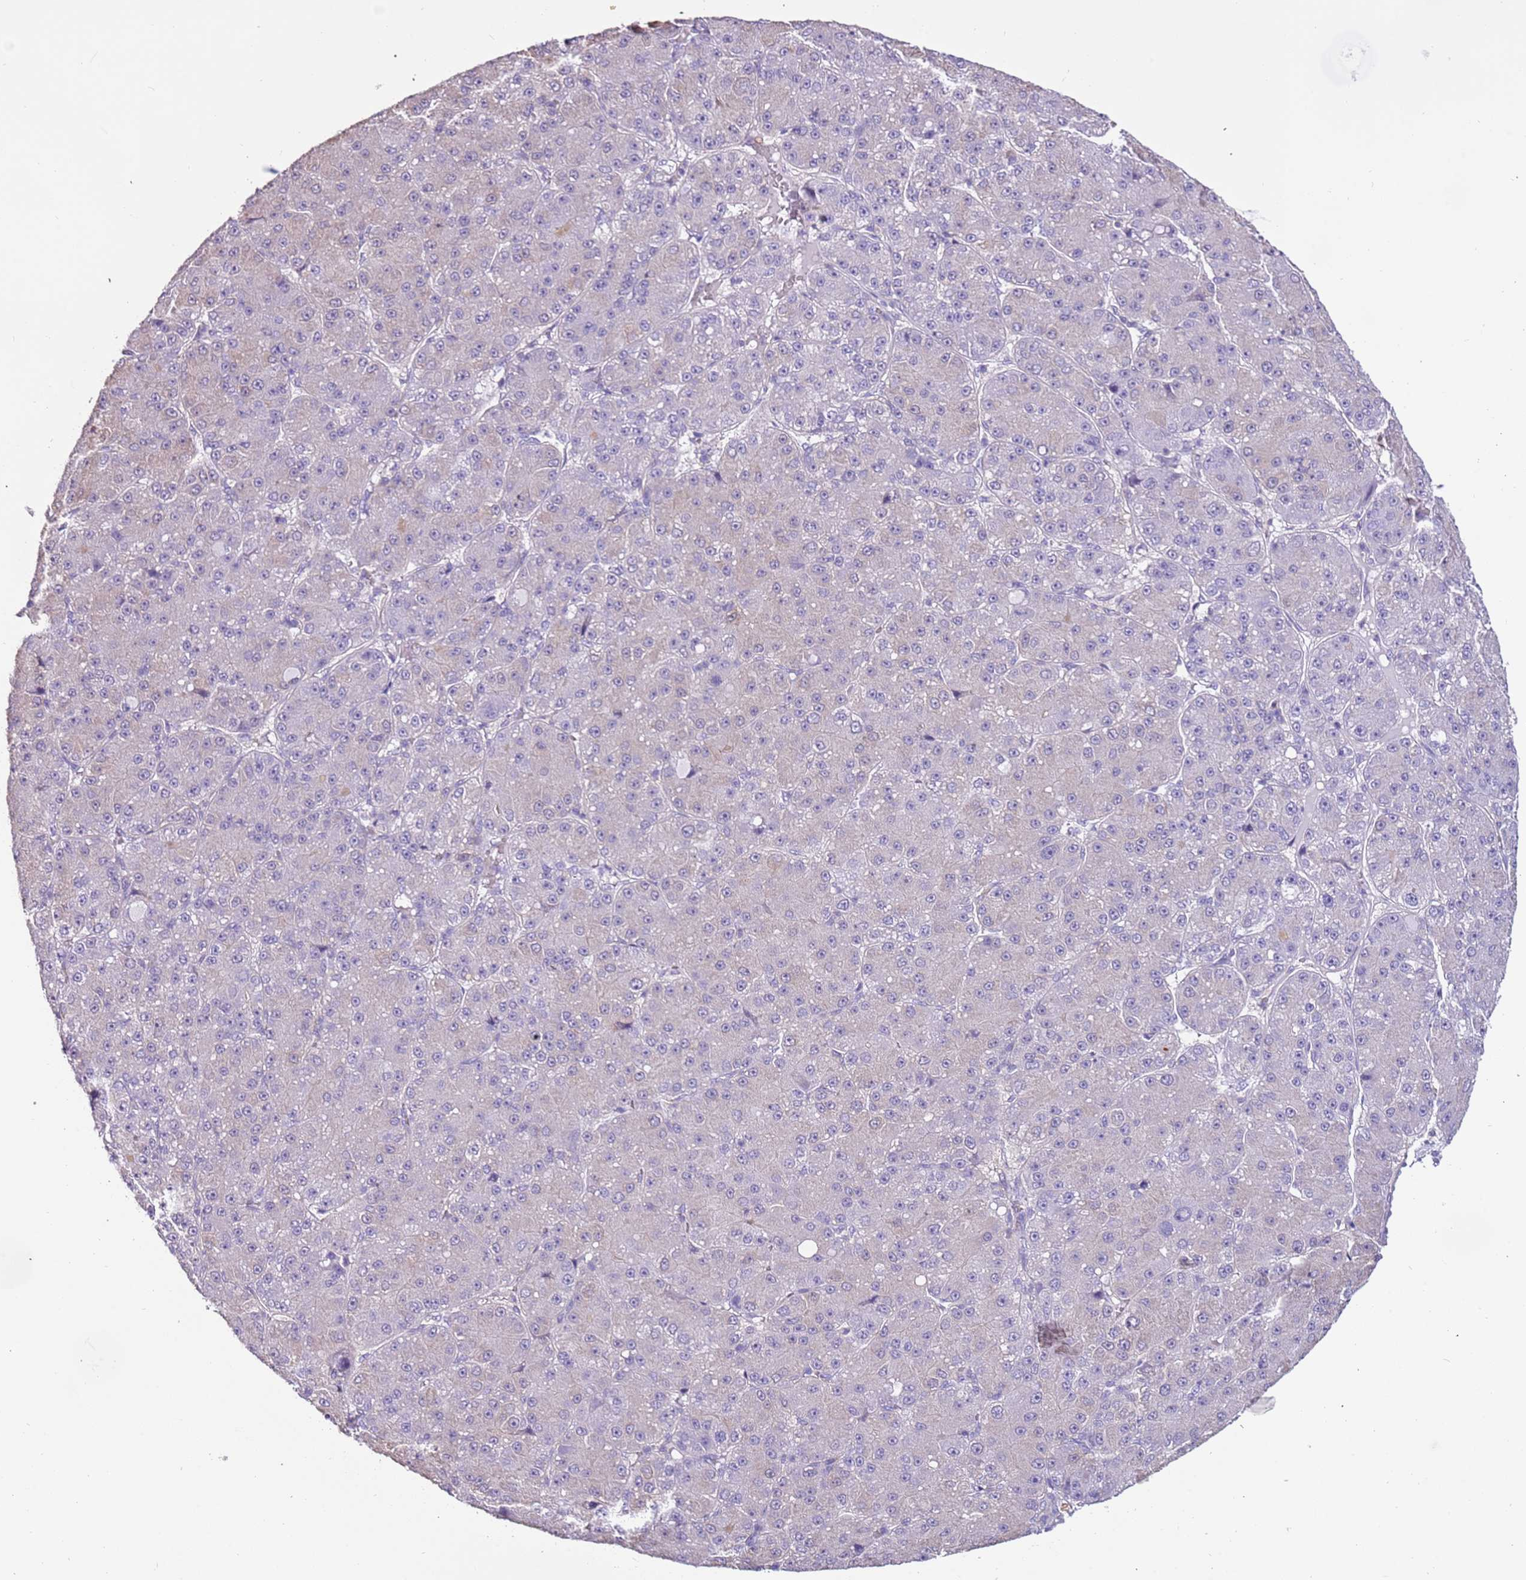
{"staining": {"intensity": "negative", "quantity": "none", "location": "none"}, "tissue": "liver cancer", "cell_type": "Tumor cells", "image_type": "cancer", "snomed": [{"axis": "morphology", "description": "Carcinoma, Hepatocellular, NOS"}, {"axis": "topography", "description": "Liver"}], "caption": "This is an IHC photomicrograph of human liver cancer. There is no expression in tumor cells.", "gene": "PCGF2", "patient": {"sex": "male", "age": 67}}